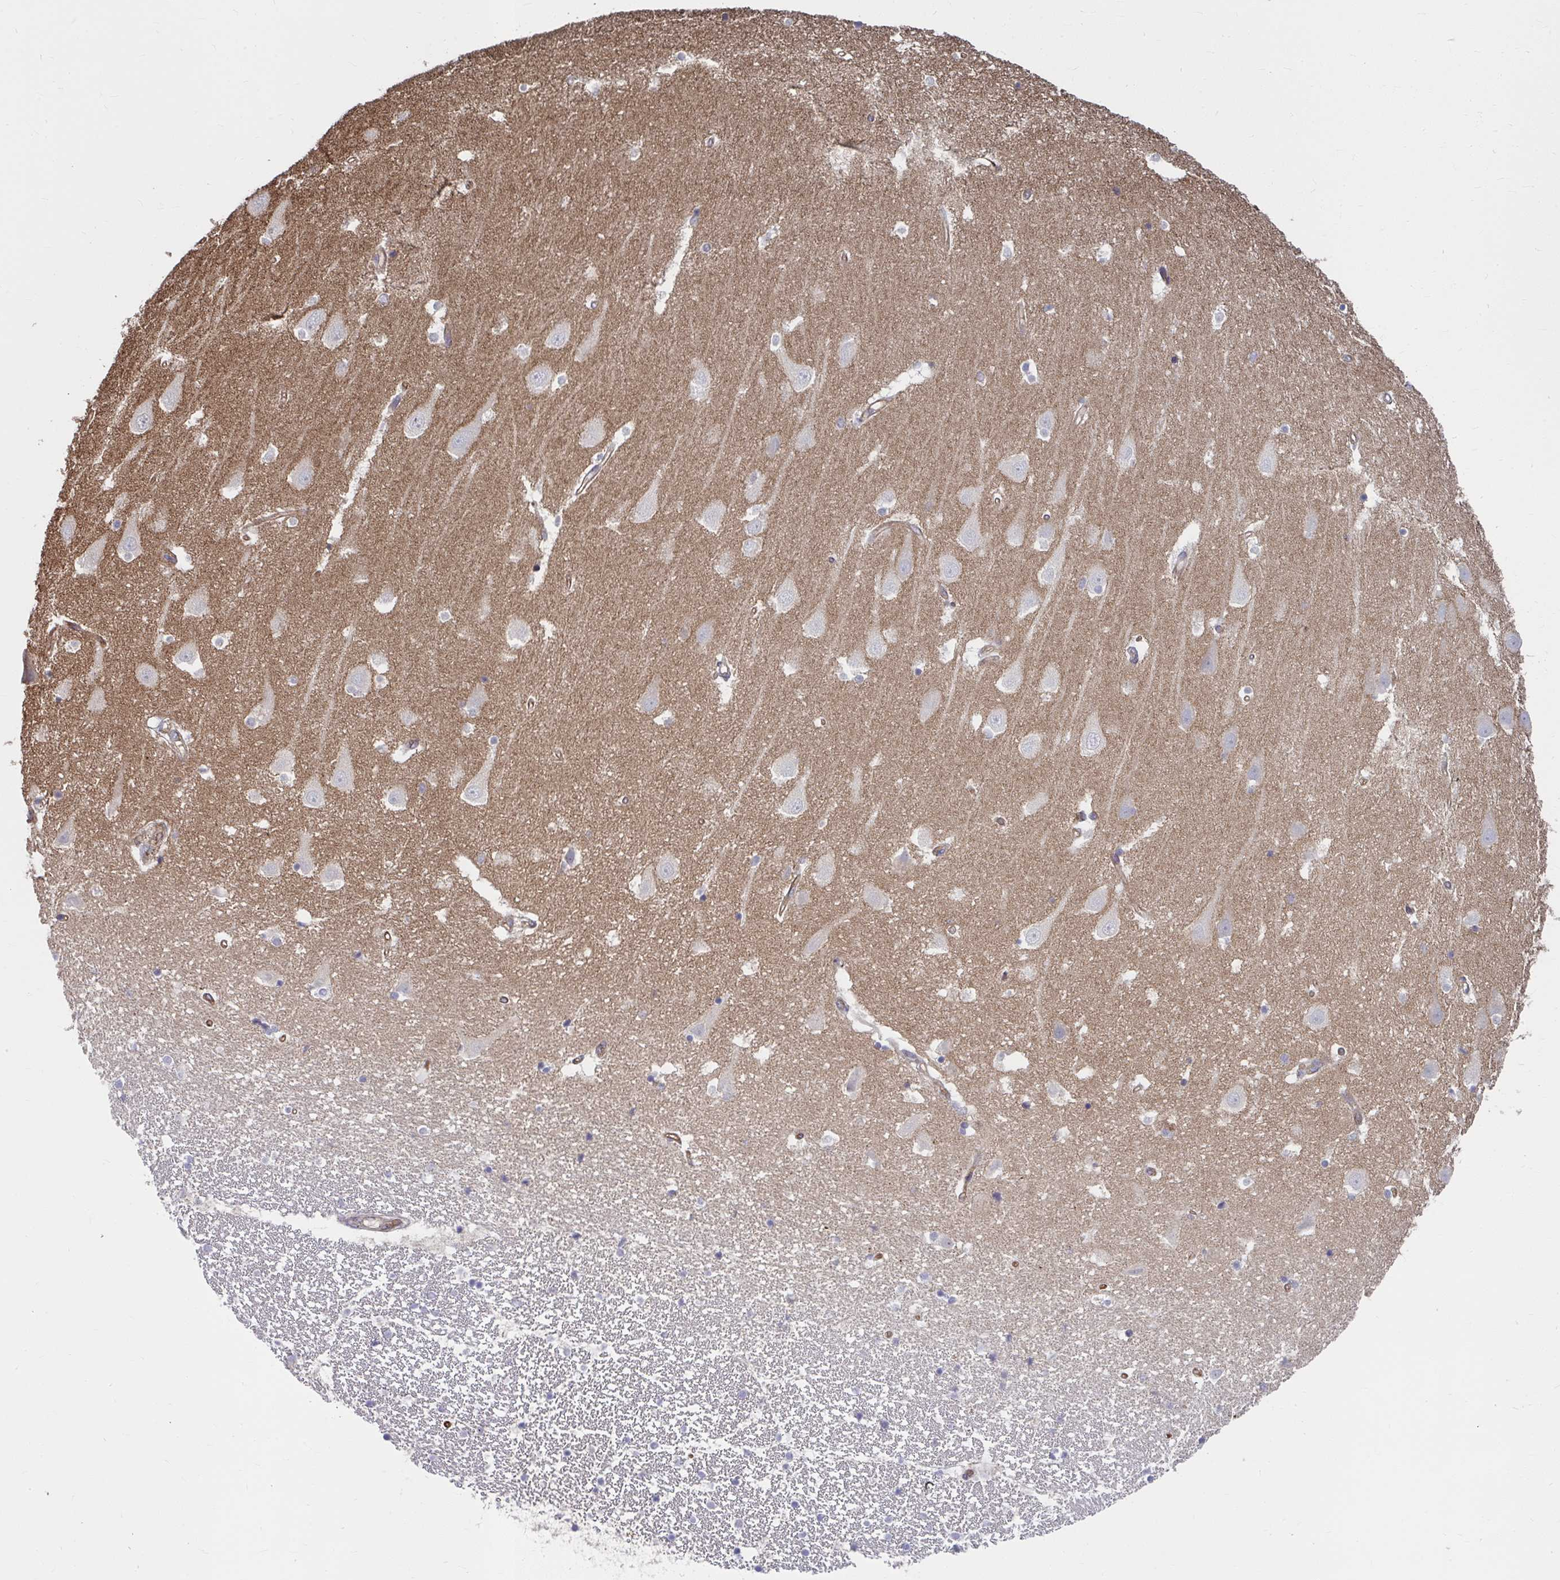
{"staining": {"intensity": "negative", "quantity": "none", "location": "none"}, "tissue": "hippocampus", "cell_type": "Glial cells", "image_type": "normal", "snomed": [{"axis": "morphology", "description": "Normal tissue, NOS"}, {"axis": "topography", "description": "Hippocampus"}], "caption": "IHC photomicrograph of normal human hippocampus stained for a protein (brown), which reveals no positivity in glial cells.", "gene": "MUS81", "patient": {"sex": "male", "age": 63}}